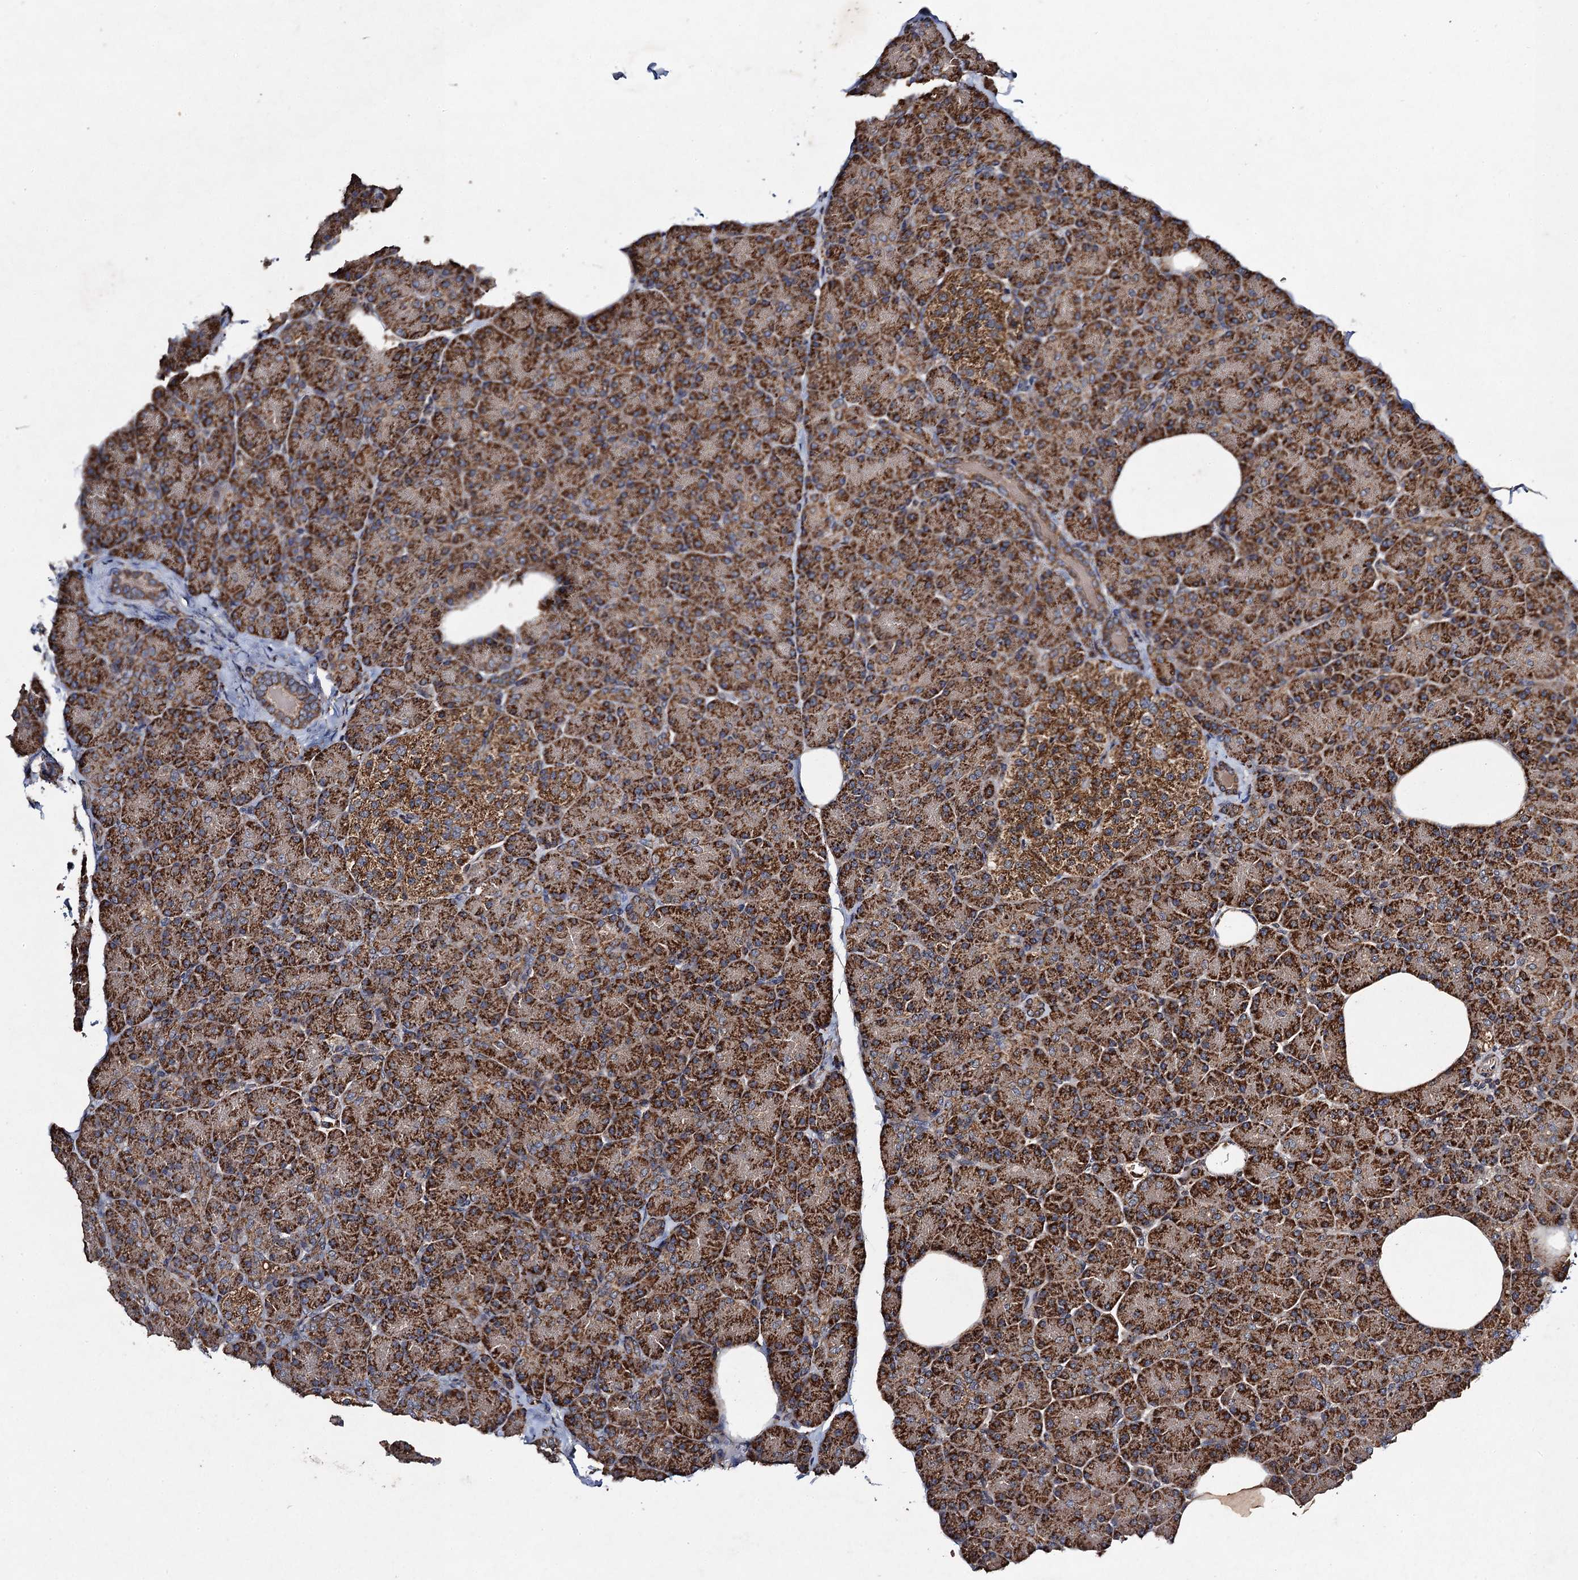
{"staining": {"intensity": "strong", "quantity": ">75%", "location": "cytoplasmic/membranous"}, "tissue": "pancreas", "cell_type": "Exocrine glandular cells", "image_type": "normal", "snomed": [{"axis": "morphology", "description": "Normal tissue, NOS"}, {"axis": "topography", "description": "Pancreas"}], "caption": "Human pancreas stained with a brown dye shows strong cytoplasmic/membranous positive expression in about >75% of exocrine glandular cells.", "gene": "NDUFA13", "patient": {"sex": "female", "age": 43}}